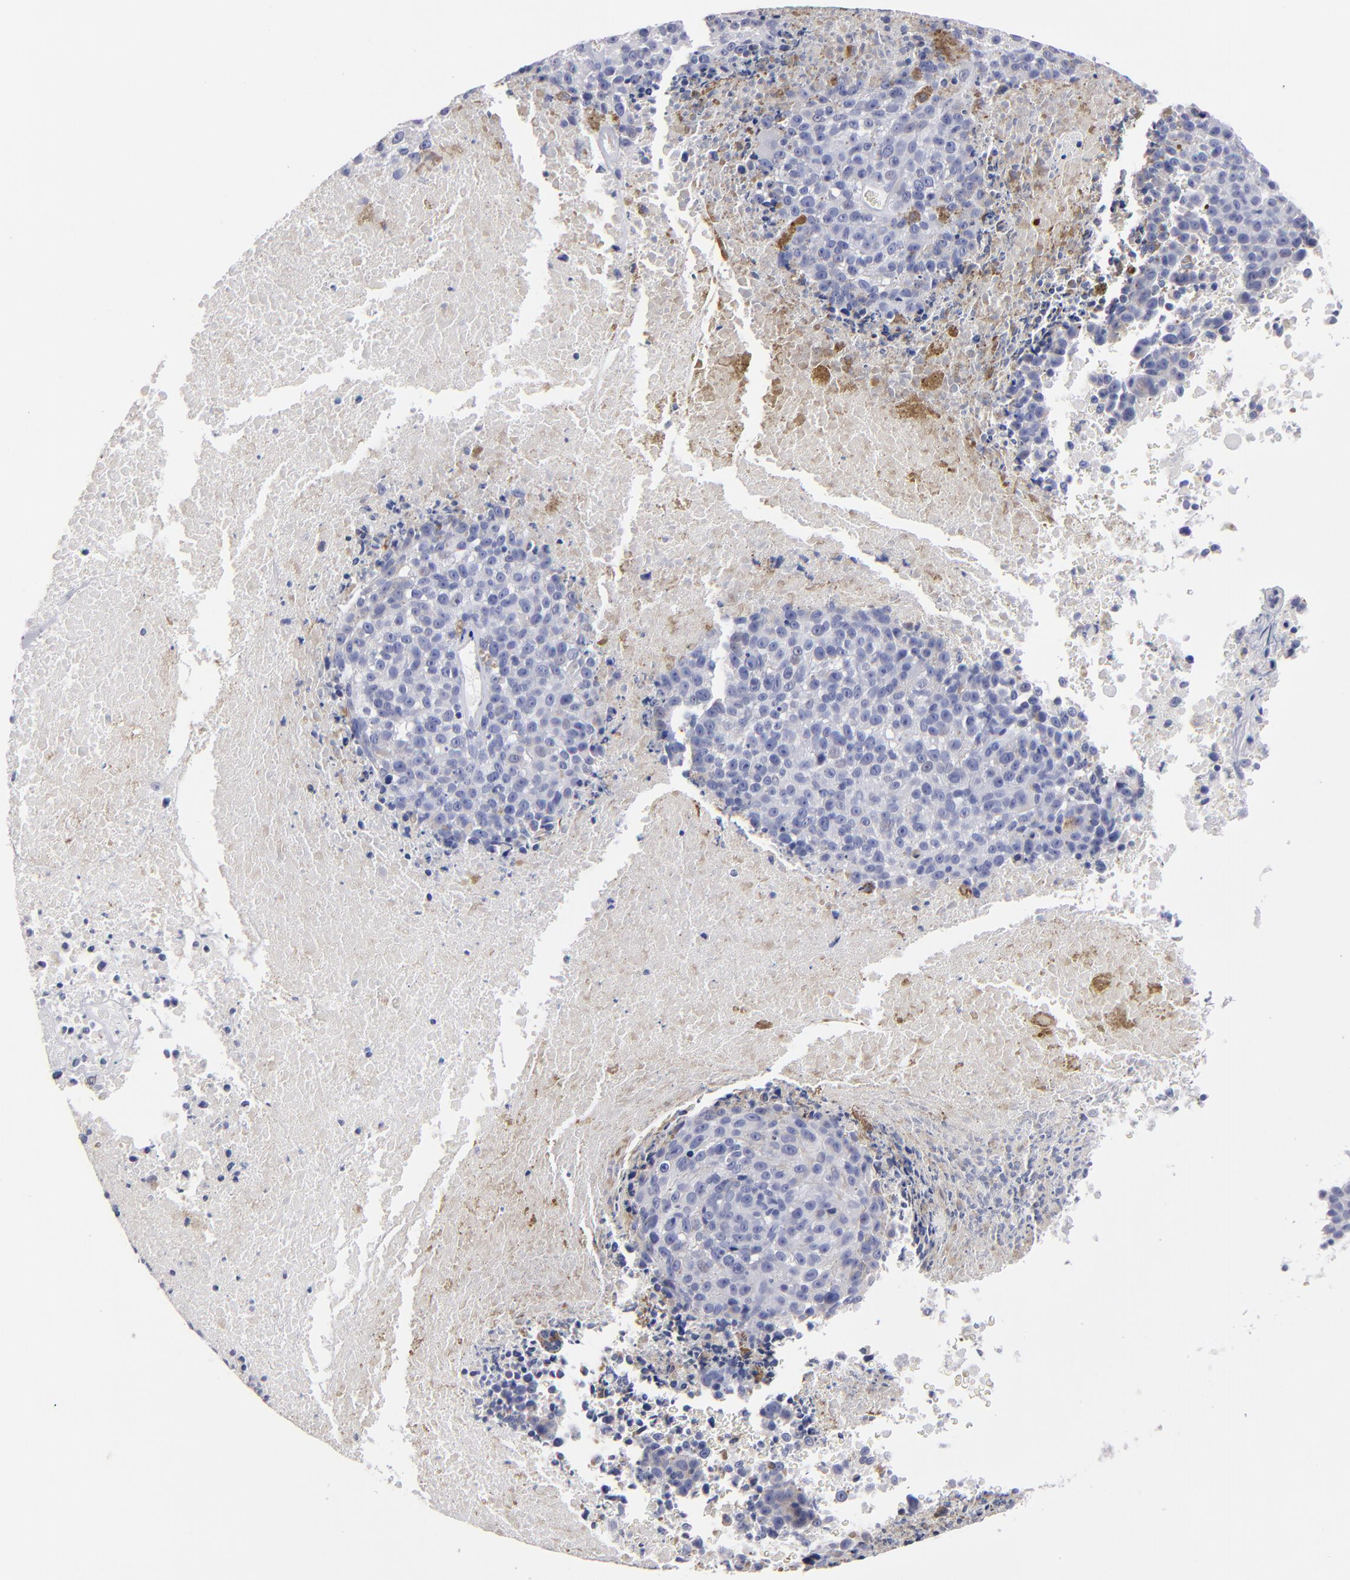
{"staining": {"intensity": "negative", "quantity": "none", "location": "none"}, "tissue": "melanoma", "cell_type": "Tumor cells", "image_type": "cancer", "snomed": [{"axis": "morphology", "description": "Malignant melanoma, Metastatic site"}, {"axis": "topography", "description": "Cerebral cortex"}], "caption": "This is an immunohistochemistry (IHC) micrograph of human malignant melanoma (metastatic site). There is no expression in tumor cells.", "gene": "FABP4", "patient": {"sex": "female", "age": 52}}